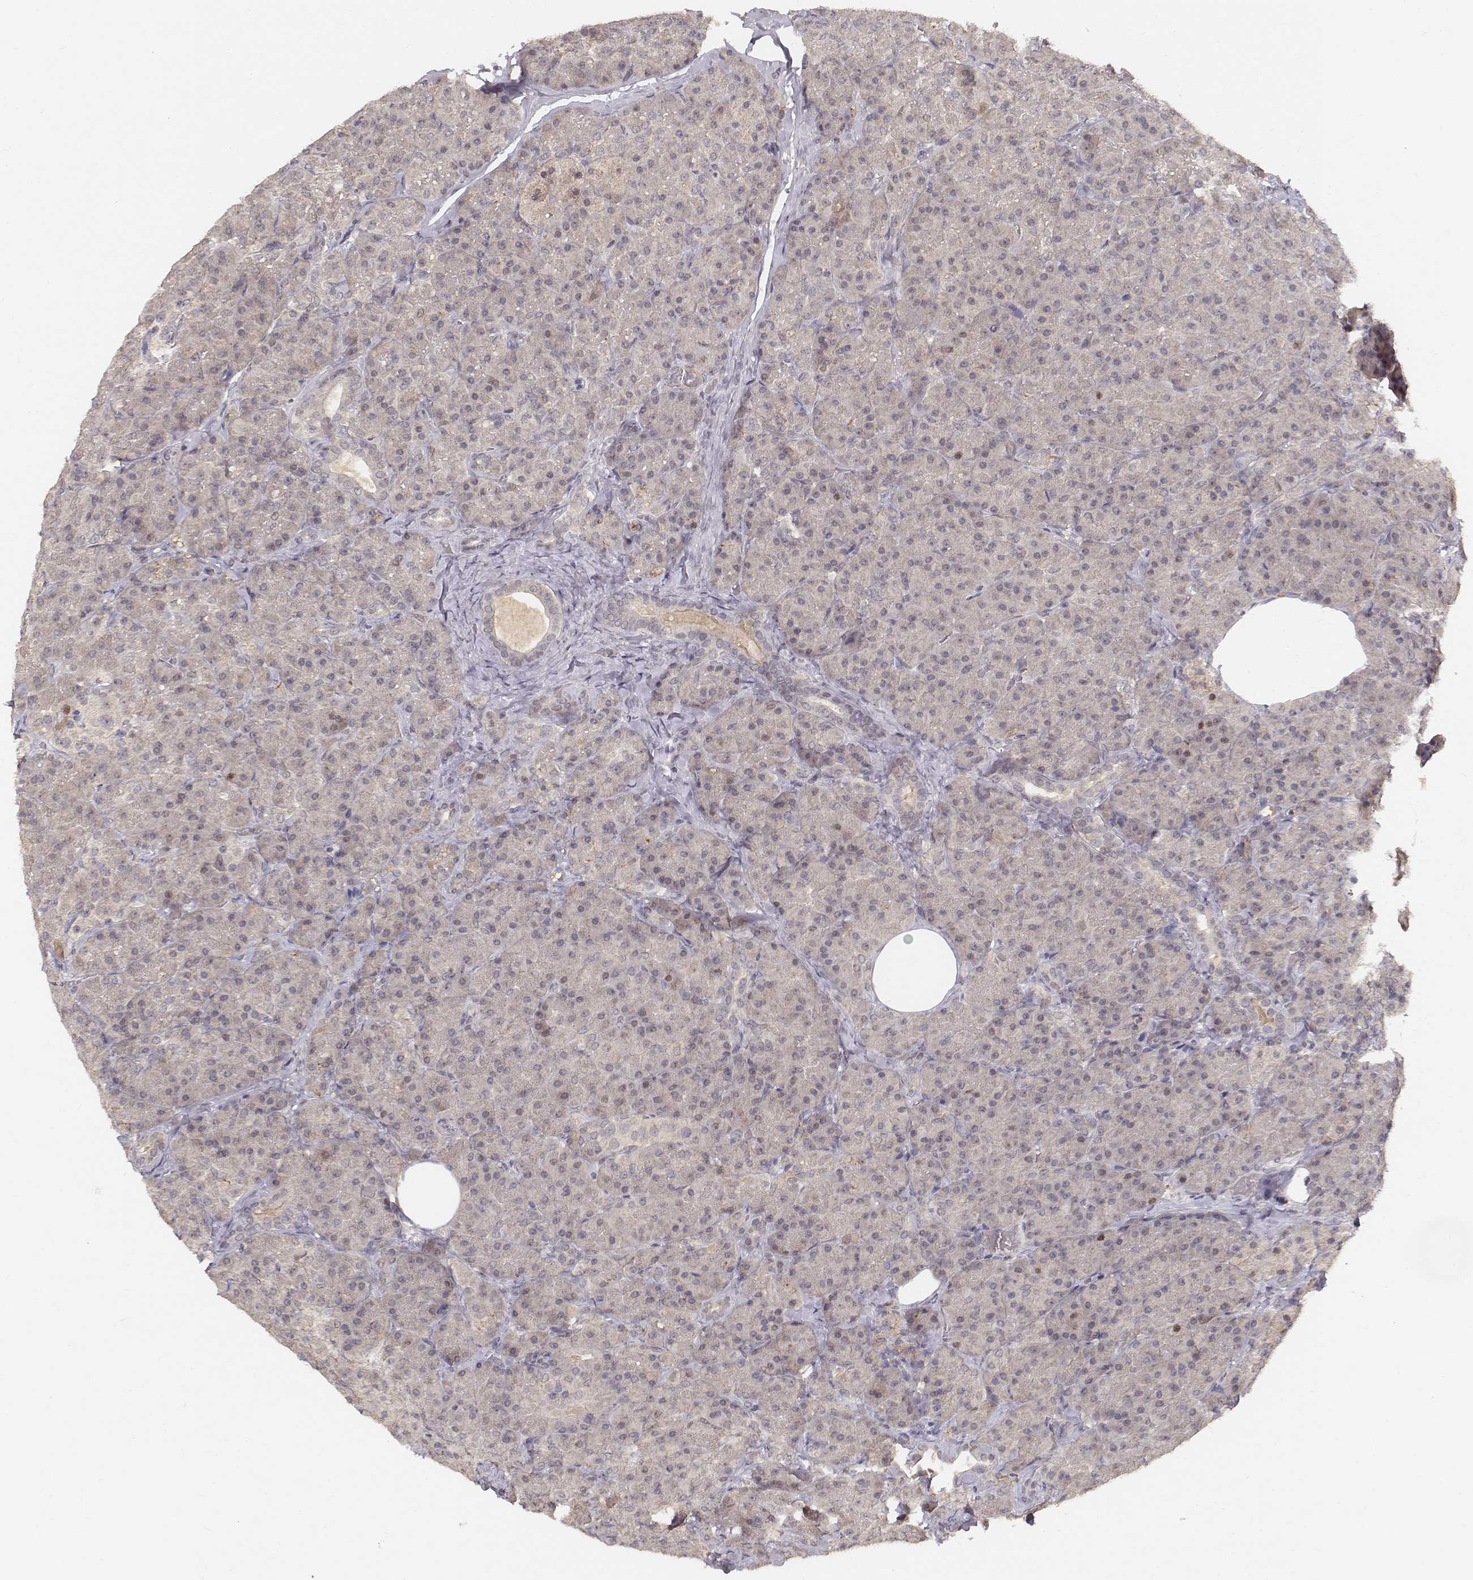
{"staining": {"intensity": "negative", "quantity": "none", "location": "none"}, "tissue": "pancreas", "cell_type": "Exocrine glandular cells", "image_type": "normal", "snomed": [{"axis": "morphology", "description": "Normal tissue, NOS"}, {"axis": "topography", "description": "Pancreas"}], "caption": "A micrograph of pancreas stained for a protein exhibits no brown staining in exocrine glandular cells.", "gene": "FANCD2", "patient": {"sex": "male", "age": 57}}